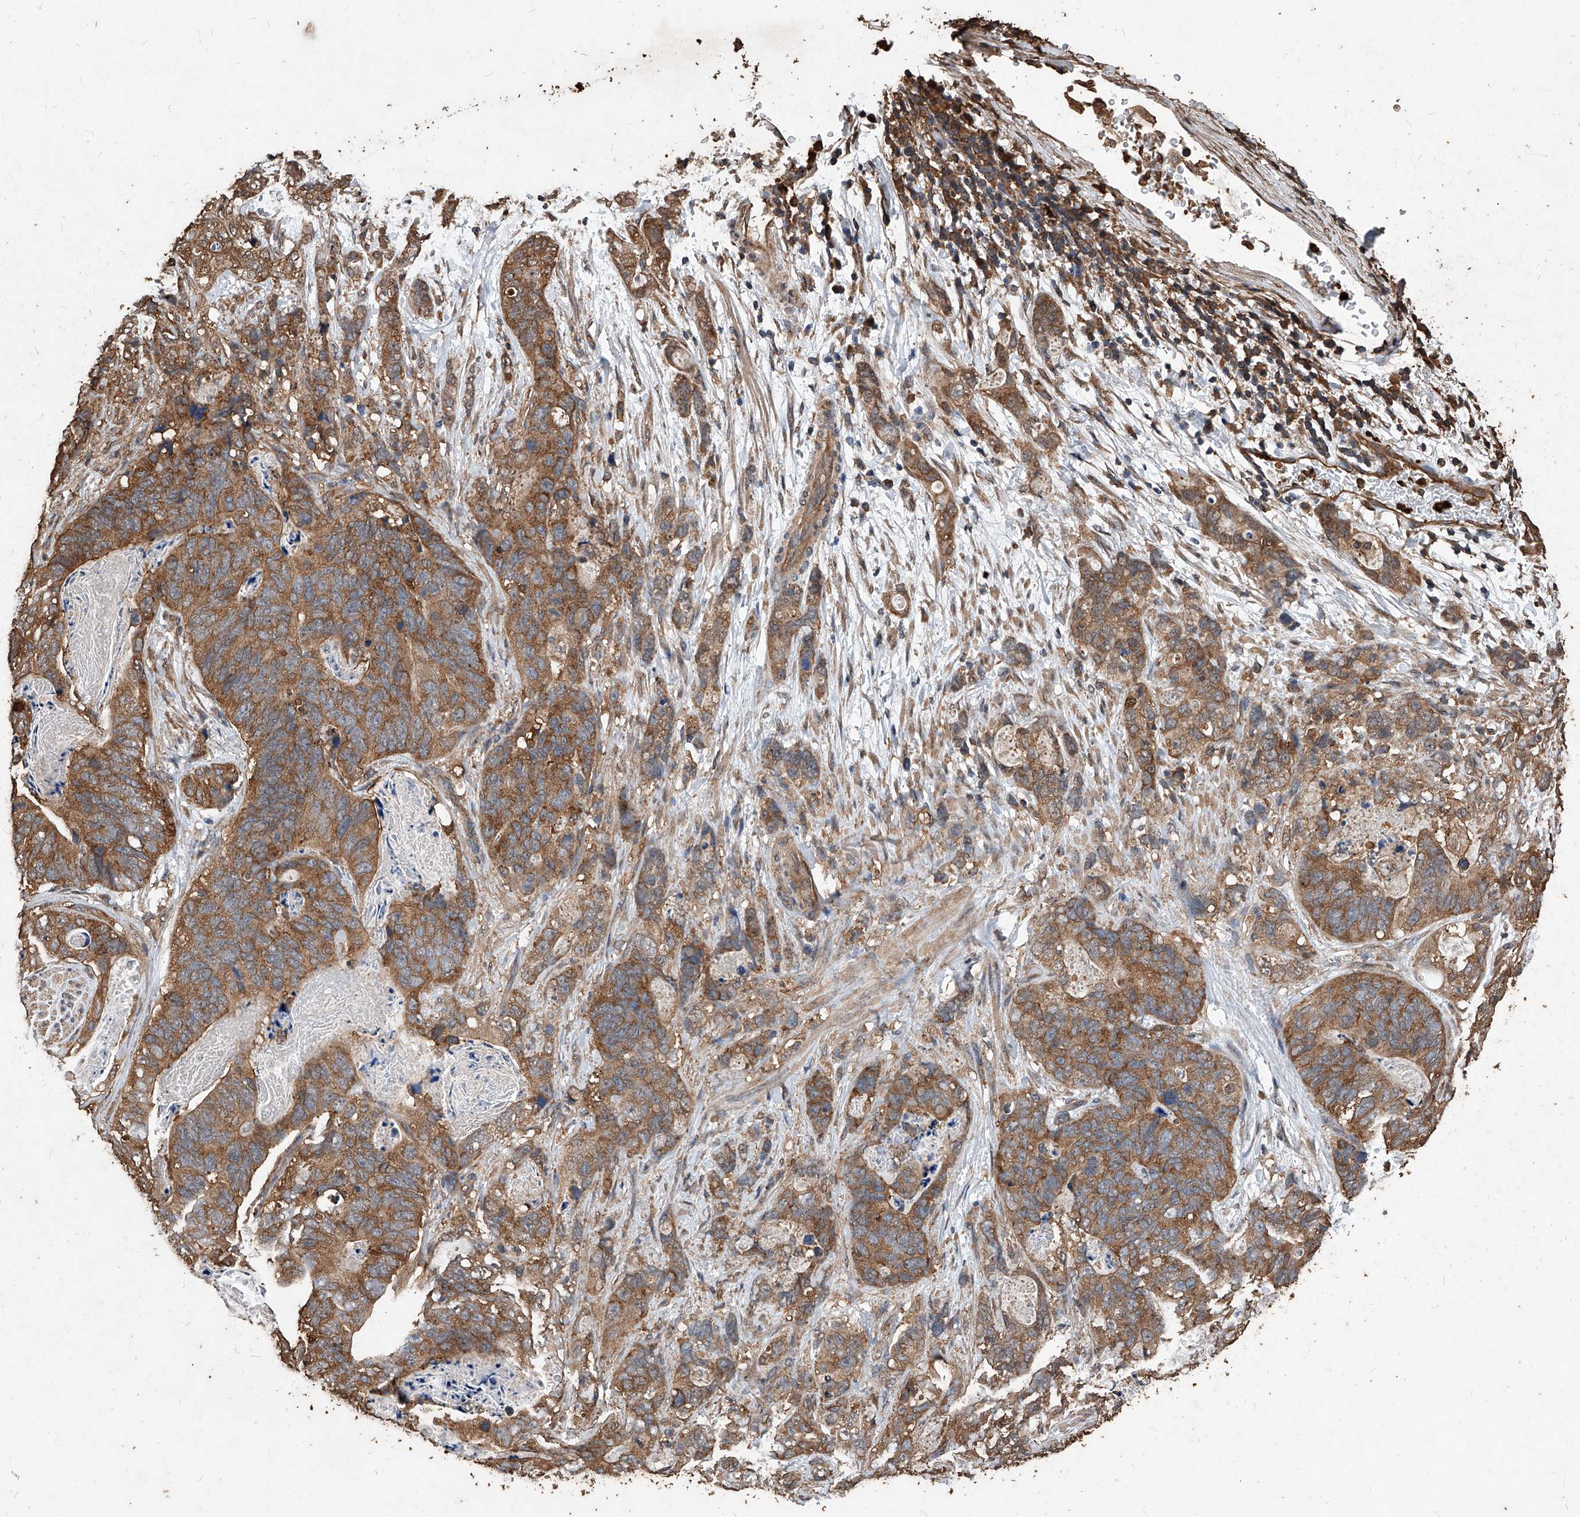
{"staining": {"intensity": "moderate", "quantity": ">75%", "location": "cytoplasmic/membranous"}, "tissue": "stomach cancer", "cell_type": "Tumor cells", "image_type": "cancer", "snomed": [{"axis": "morphology", "description": "Normal tissue, NOS"}, {"axis": "morphology", "description": "Adenocarcinoma, NOS"}, {"axis": "topography", "description": "Stomach"}], "caption": "DAB (3,3'-diaminobenzidine) immunohistochemical staining of human stomach cancer reveals moderate cytoplasmic/membranous protein positivity in about >75% of tumor cells.", "gene": "UCP2", "patient": {"sex": "female", "age": 89}}